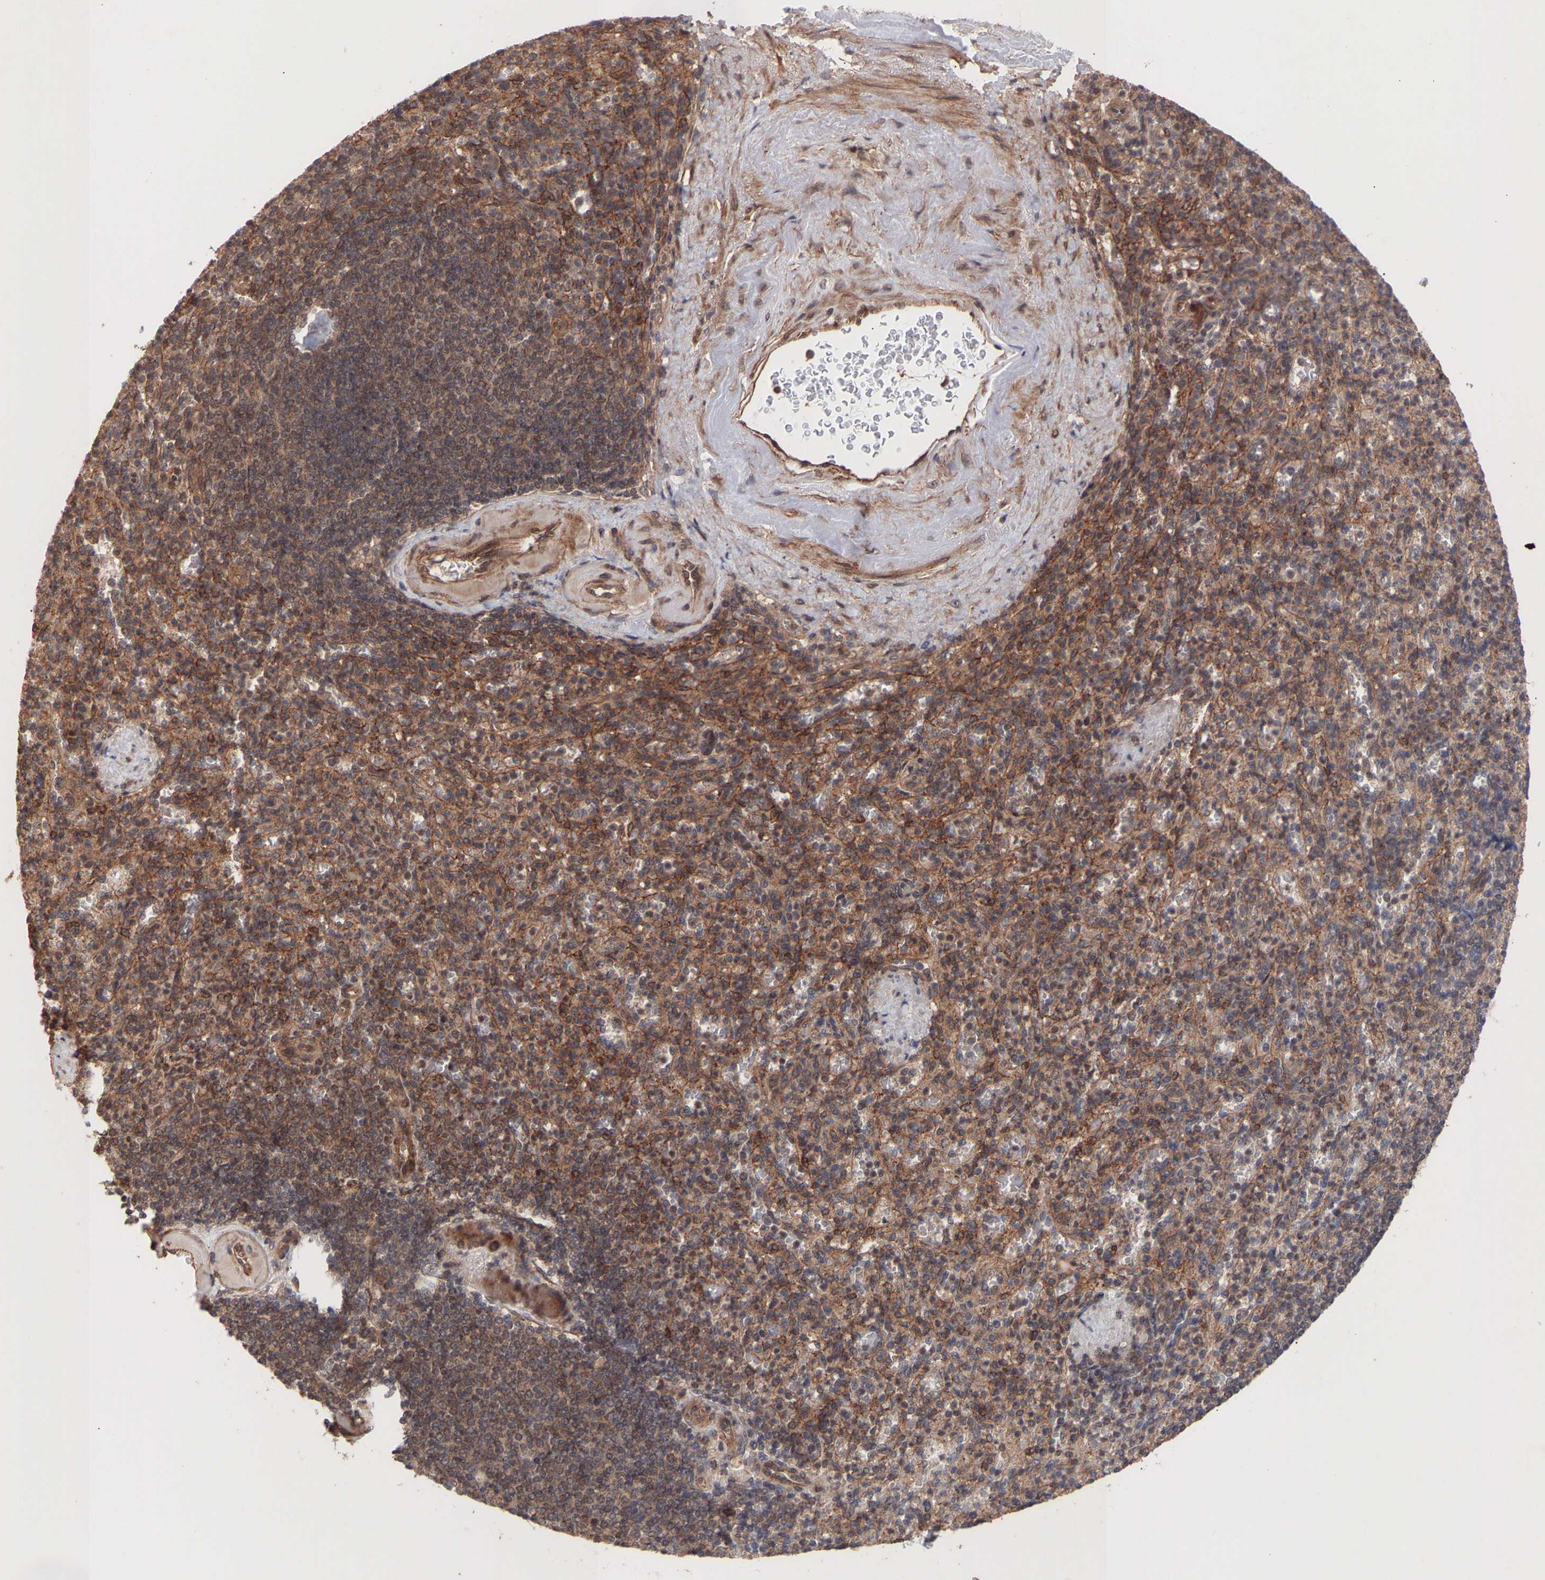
{"staining": {"intensity": "moderate", "quantity": ">75%", "location": "cytoplasmic/membranous"}, "tissue": "spleen", "cell_type": "Cells in red pulp", "image_type": "normal", "snomed": [{"axis": "morphology", "description": "Normal tissue, NOS"}, {"axis": "topography", "description": "Spleen"}], "caption": "Protein expression analysis of normal human spleen reveals moderate cytoplasmic/membranous positivity in about >75% of cells in red pulp. (IHC, brightfield microscopy, high magnification).", "gene": "PDLIM5", "patient": {"sex": "female", "age": 74}}